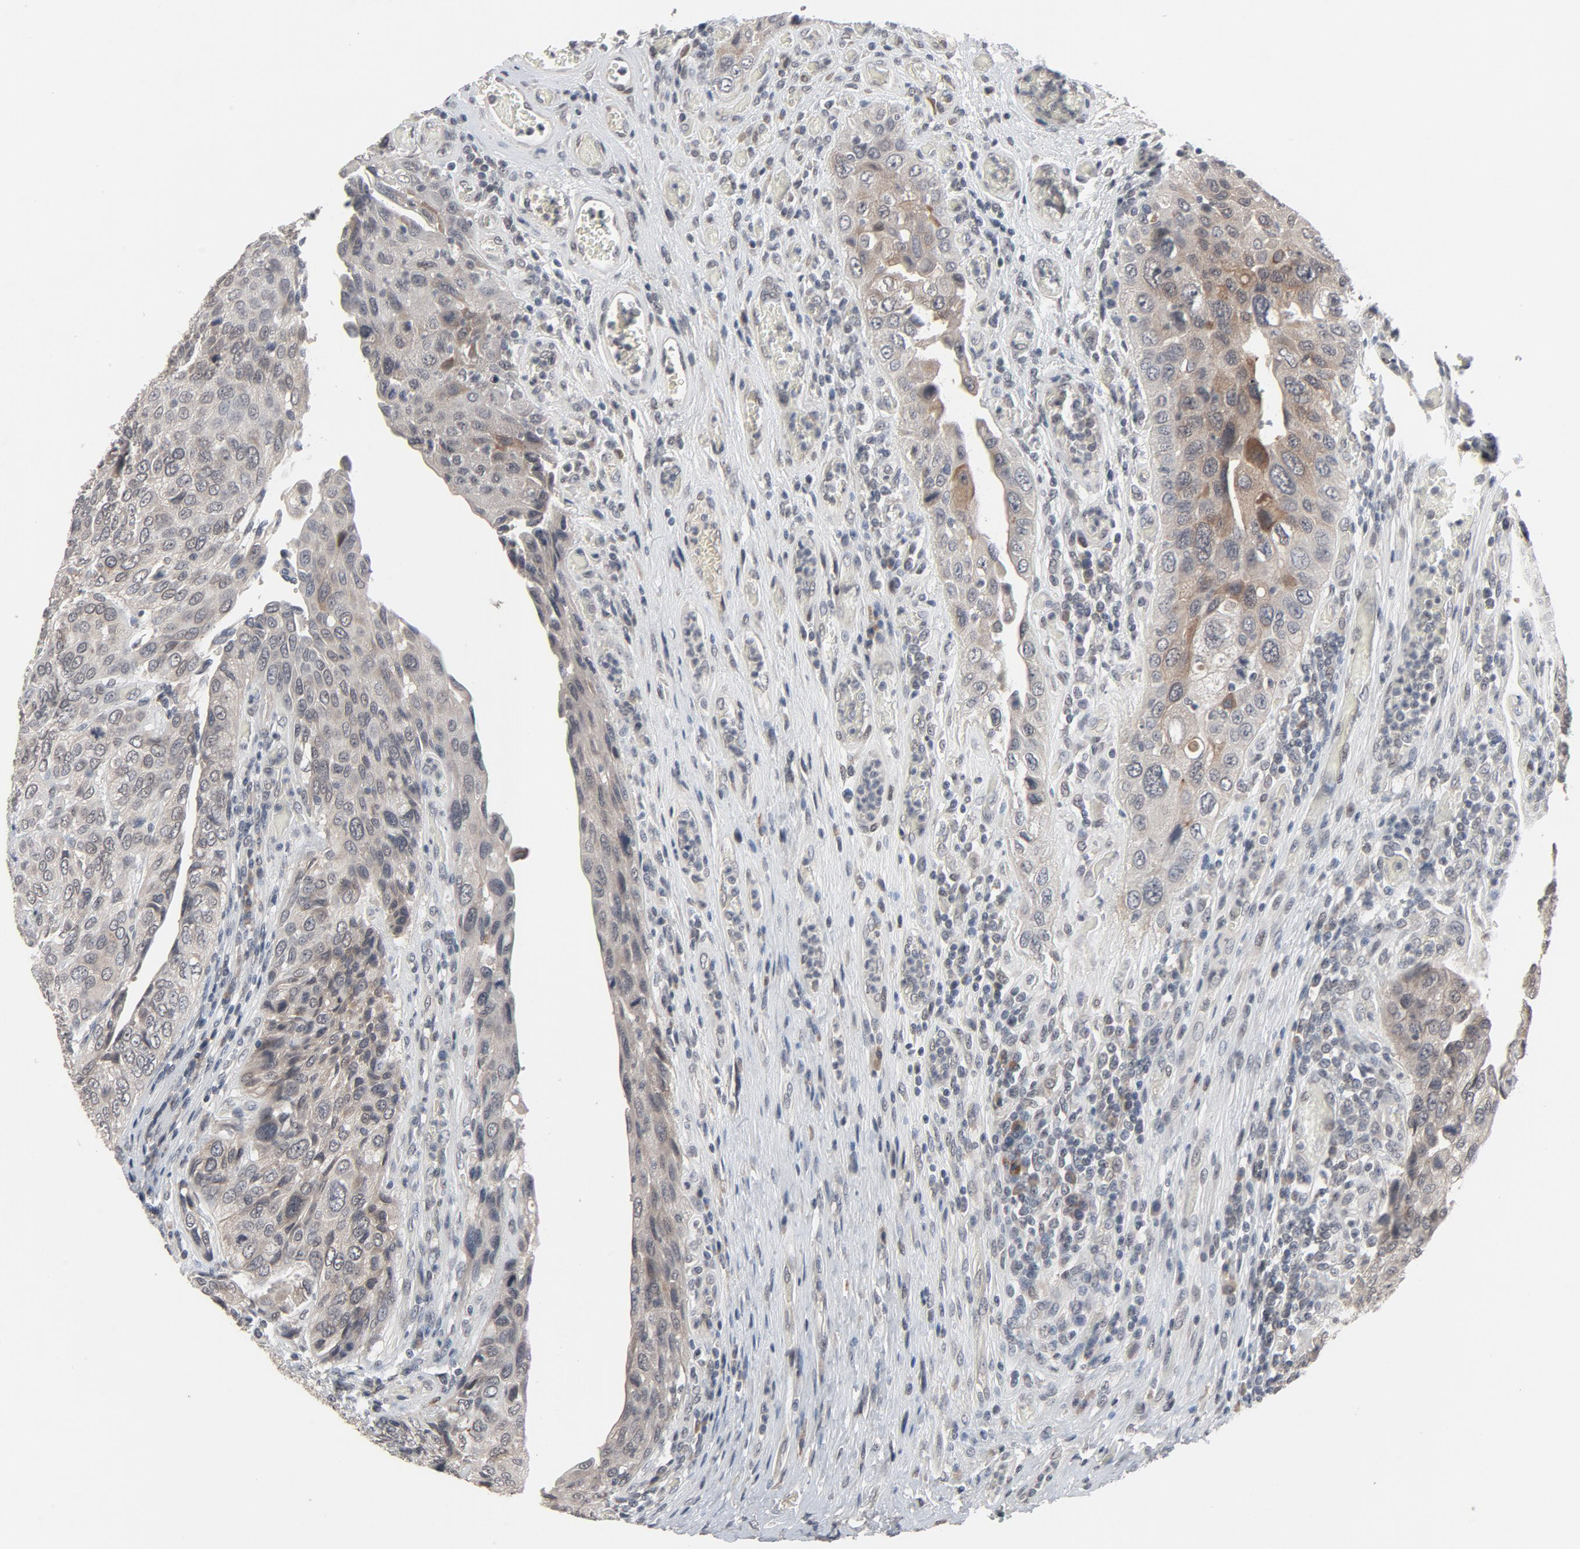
{"staining": {"intensity": "weak", "quantity": "<25%", "location": "cytoplasmic/membranous,nuclear"}, "tissue": "urothelial cancer", "cell_type": "Tumor cells", "image_type": "cancer", "snomed": [{"axis": "morphology", "description": "Urothelial carcinoma, High grade"}, {"axis": "topography", "description": "Urinary bladder"}], "caption": "An immunohistochemistry histopathology image of high-grade urothelial carcinoma is shown. There is no staining in tumor cells of high-grade urothelial carcinoma.", "gene": "MT3", "patient": {"sex": "male", "age": 50}}